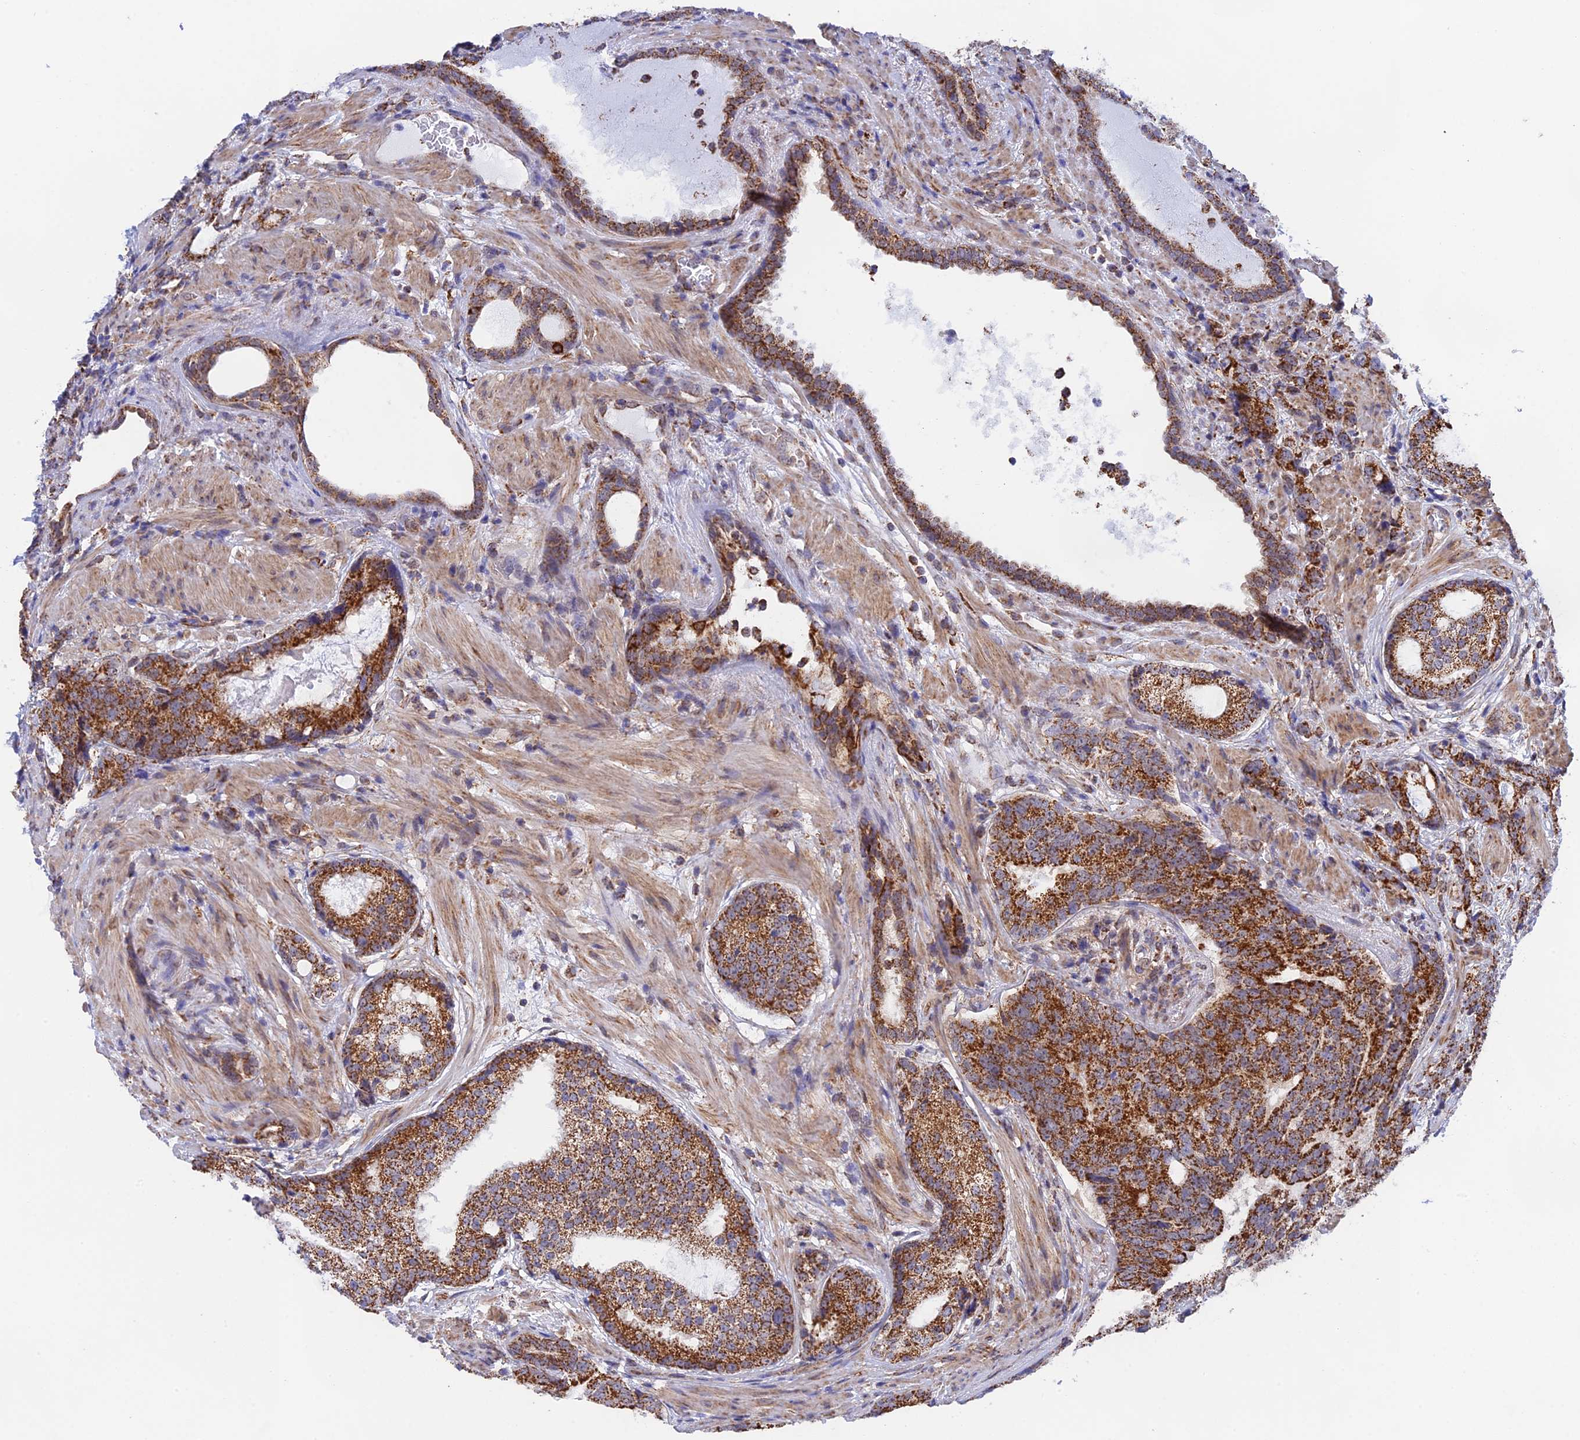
{"staining": {"intensity": "strong", "quantity": ">75%", "location": "cytoplasmic/membranous"}, "tissue": "prostate cancer", "cell_type": "Tumor cells", "image_type": "cancer", "snomed": [{"axis": "morphology", "description": "Adenocarcinoma, High grade"}, {"axis": "topography", "description": "Prostate"}], "caption": "A high amount of strong cytoplasmic/membranous staining is identified in about >75% of tumor cells in prostate cancer tissue. The staining is performed using DAB (3,3'-diaminobenzidine) brown chromogen to label protein expression. The nuclei are counter-stained blue using hematoxylin.", "gene": "CDC16", "patient": {"sex": "male", "age": 67}}